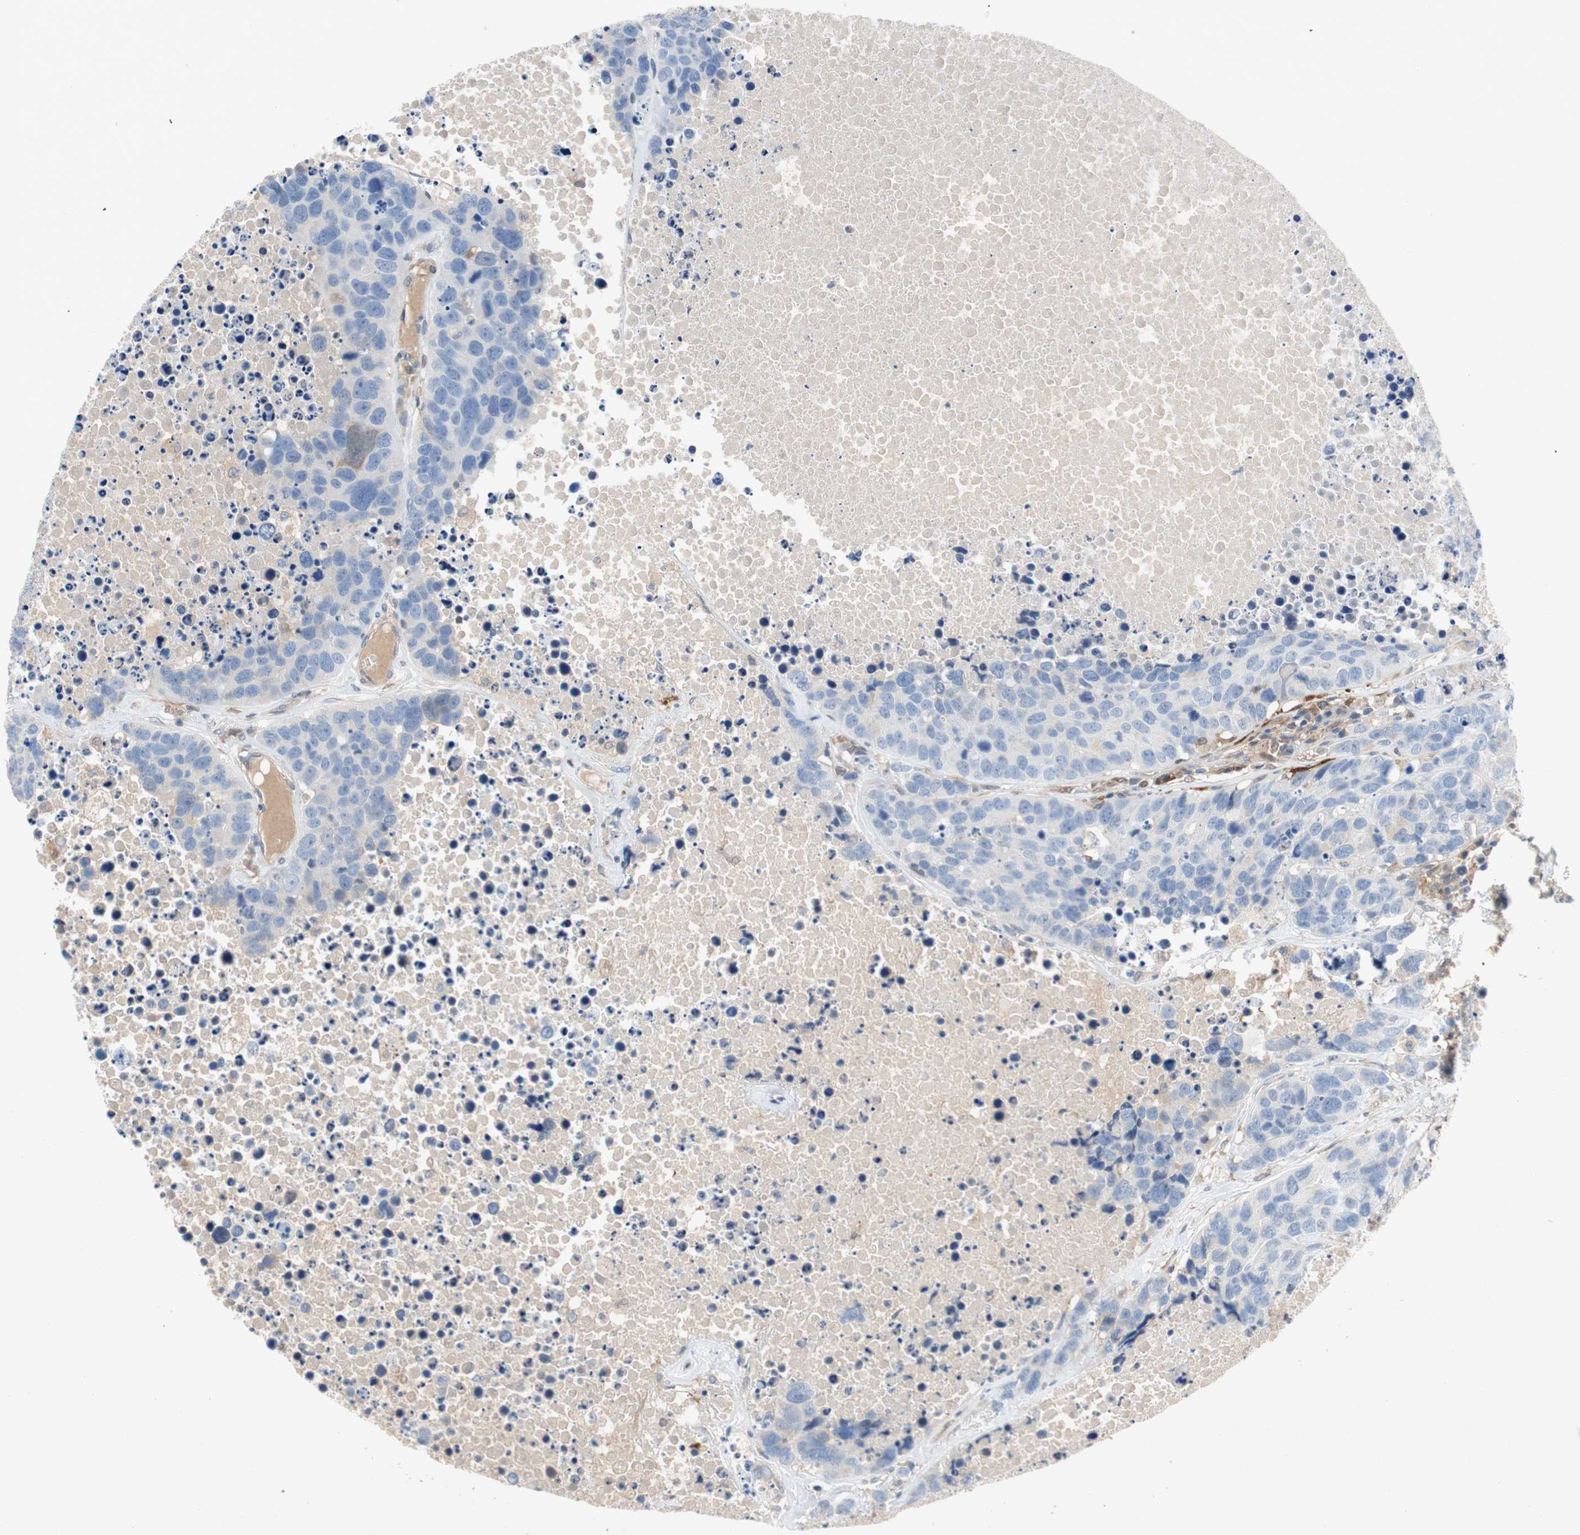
{"staining": {"intensity": "negative", "quantity": "none", "location": "none"}, "tissue": "carcinoid", "cell_type": "Tumor cells", "image_type": "cancer", "snomed": [{"axis": "morphology", "description": "Carcinoid, malignant, NOS"}, {"axis": "topography", "description": "Lung"}], "caption": "Malignant carcinoid was stained to show a protein in brown. There is no significant positivity in tumor cells. The staining is performed using DAB (3,3'-diaminobenzidine) brown chromogen with nuclei counter-stained in using hematoxylin.", "gene": "RELB", "patient": {"sex": "male", "age": 60}}